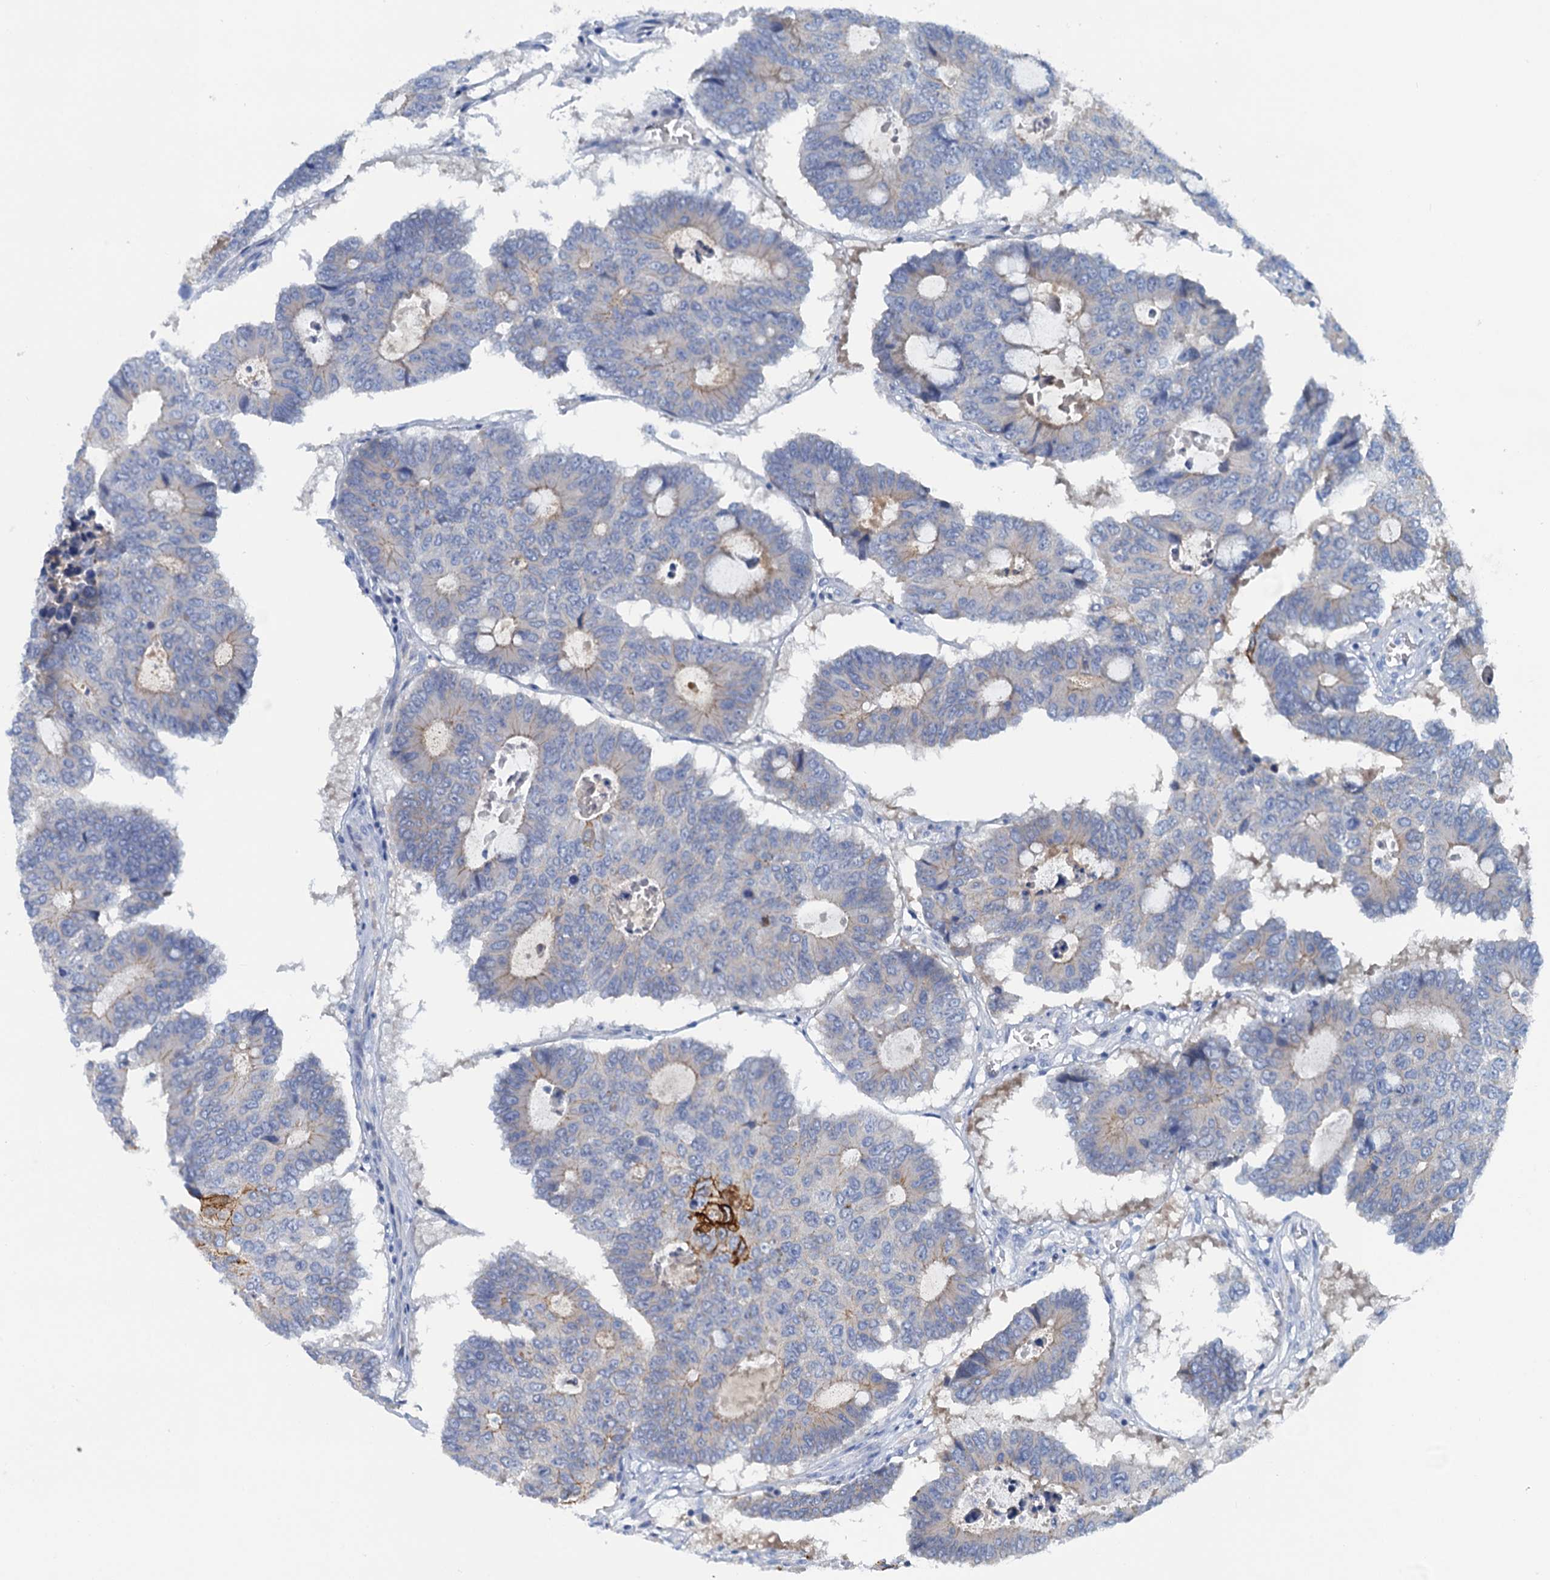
{"staining": {"intensity": "strong", "quantity": "<25%", "location": "cytoplasmic/membranous"}, "tissue": "colorectal cancer", "cell_type": "Tumor cells", "image_type": "cancer", "snomed": [{"axis": "morphology", "description": "Adenocarcinoma, NOS"}, {"axis": "topography", "description": "Colon"}], "caption": "Protein expression analysis of human colorectal cancer (adenocarcinoma) reveals strong cytoplasmic/membranous staining in about <25% of tumor cells. (DAB IHC, brown staining for protein, blue staining for nuclei).", "gene": "MYADML2", "patient": {"sex": "male", "age": 87}}